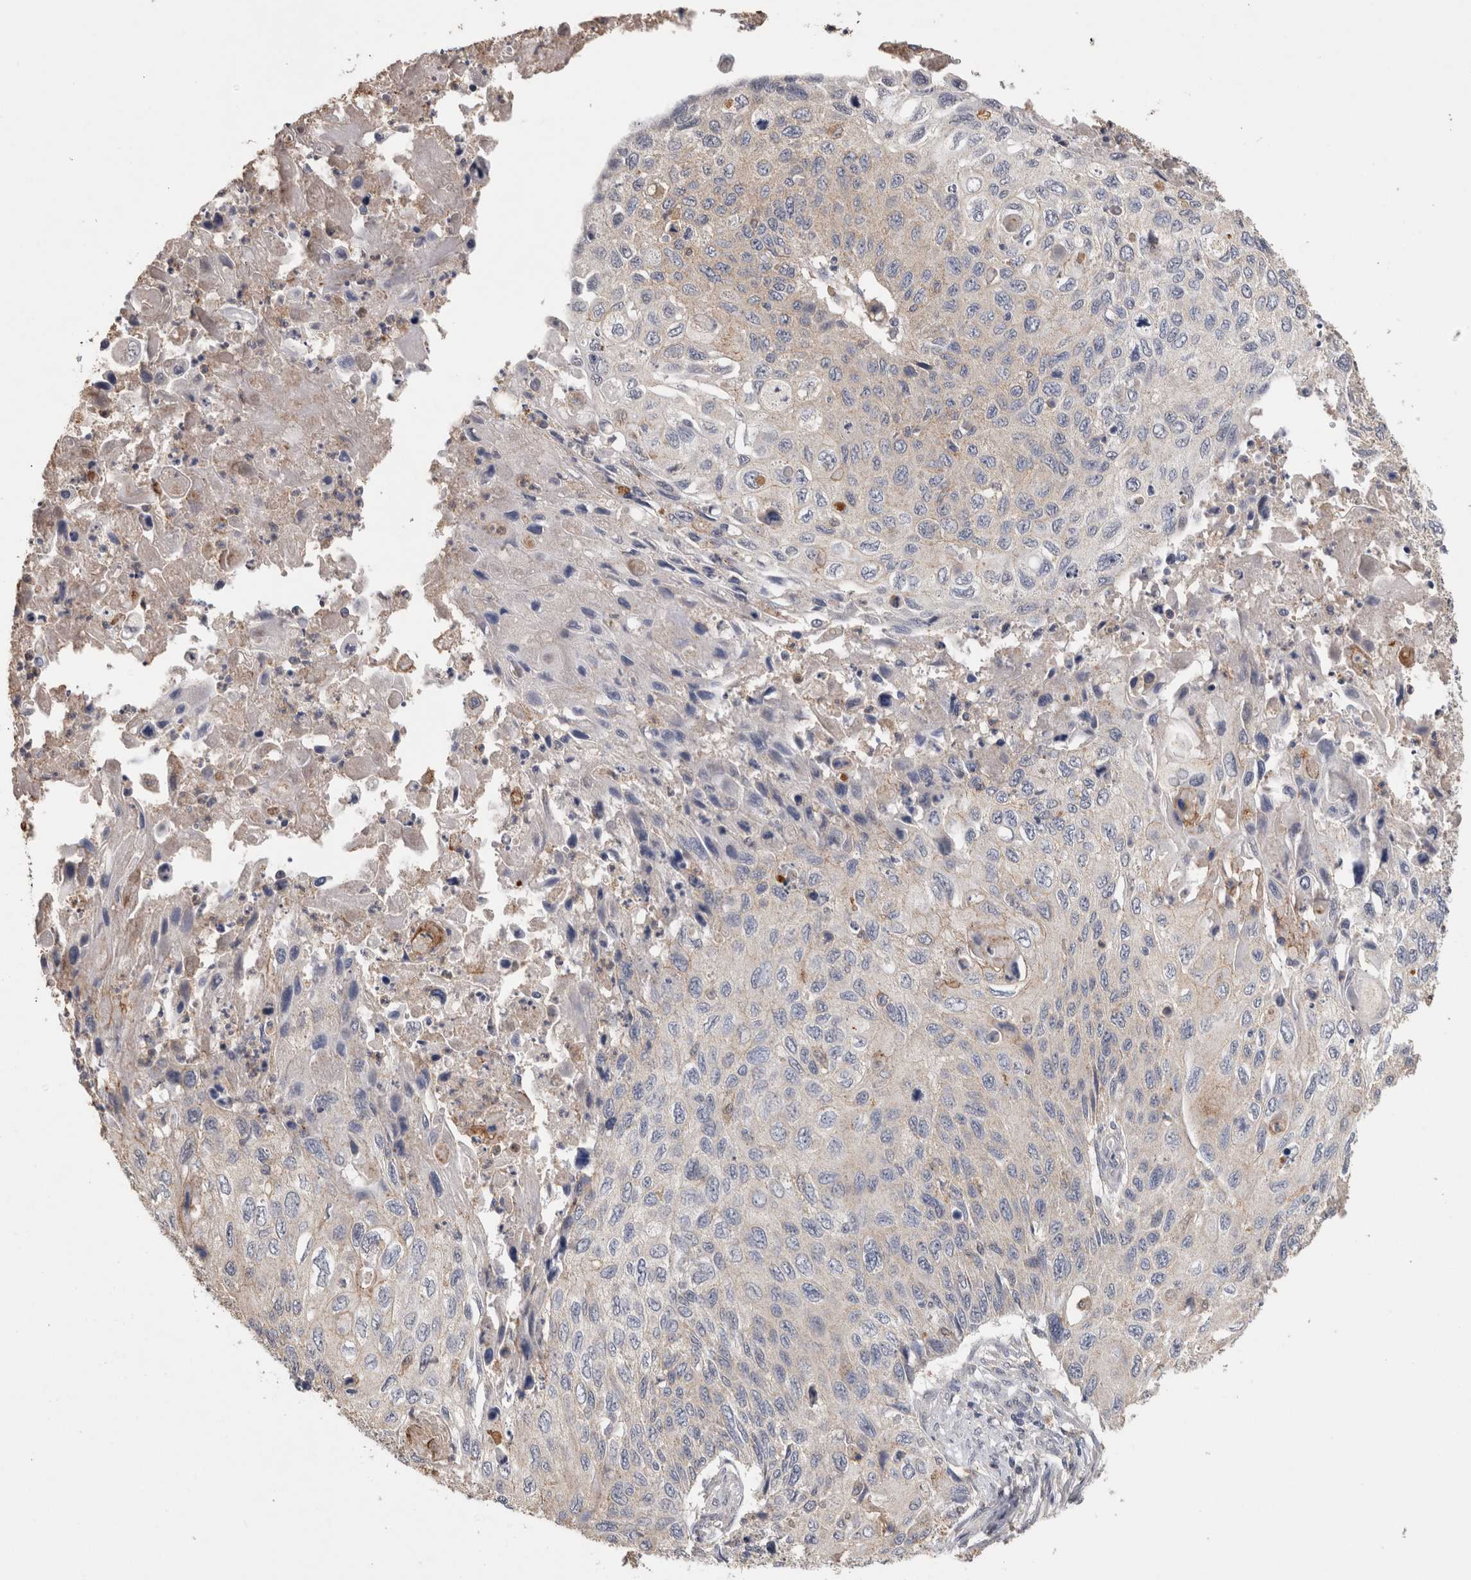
{"staining": {"intensity": "weak", "quantity": "25%-75%", "location": "cytoplasmic/membranous"}, "tissue": "cervical cancer", "cell_type": "Tumor cells", "image_type": "cancer", "snomed": [{"axis": "morphology", "description": "Squamous cell carcinoma, NOS"}, {"axis": "topography", "description": "Cervix"}], "caption": "Weak cytoplasmic/membranous protein staining is seen in approximately 25%-75% of tumor cells in squamous cell carcinoma (cervical). (DAB = brown stain, brightfield microscopy at high magnification).", "gene": "CNTFR", "patient": {"sex": "female", "age": 70}}